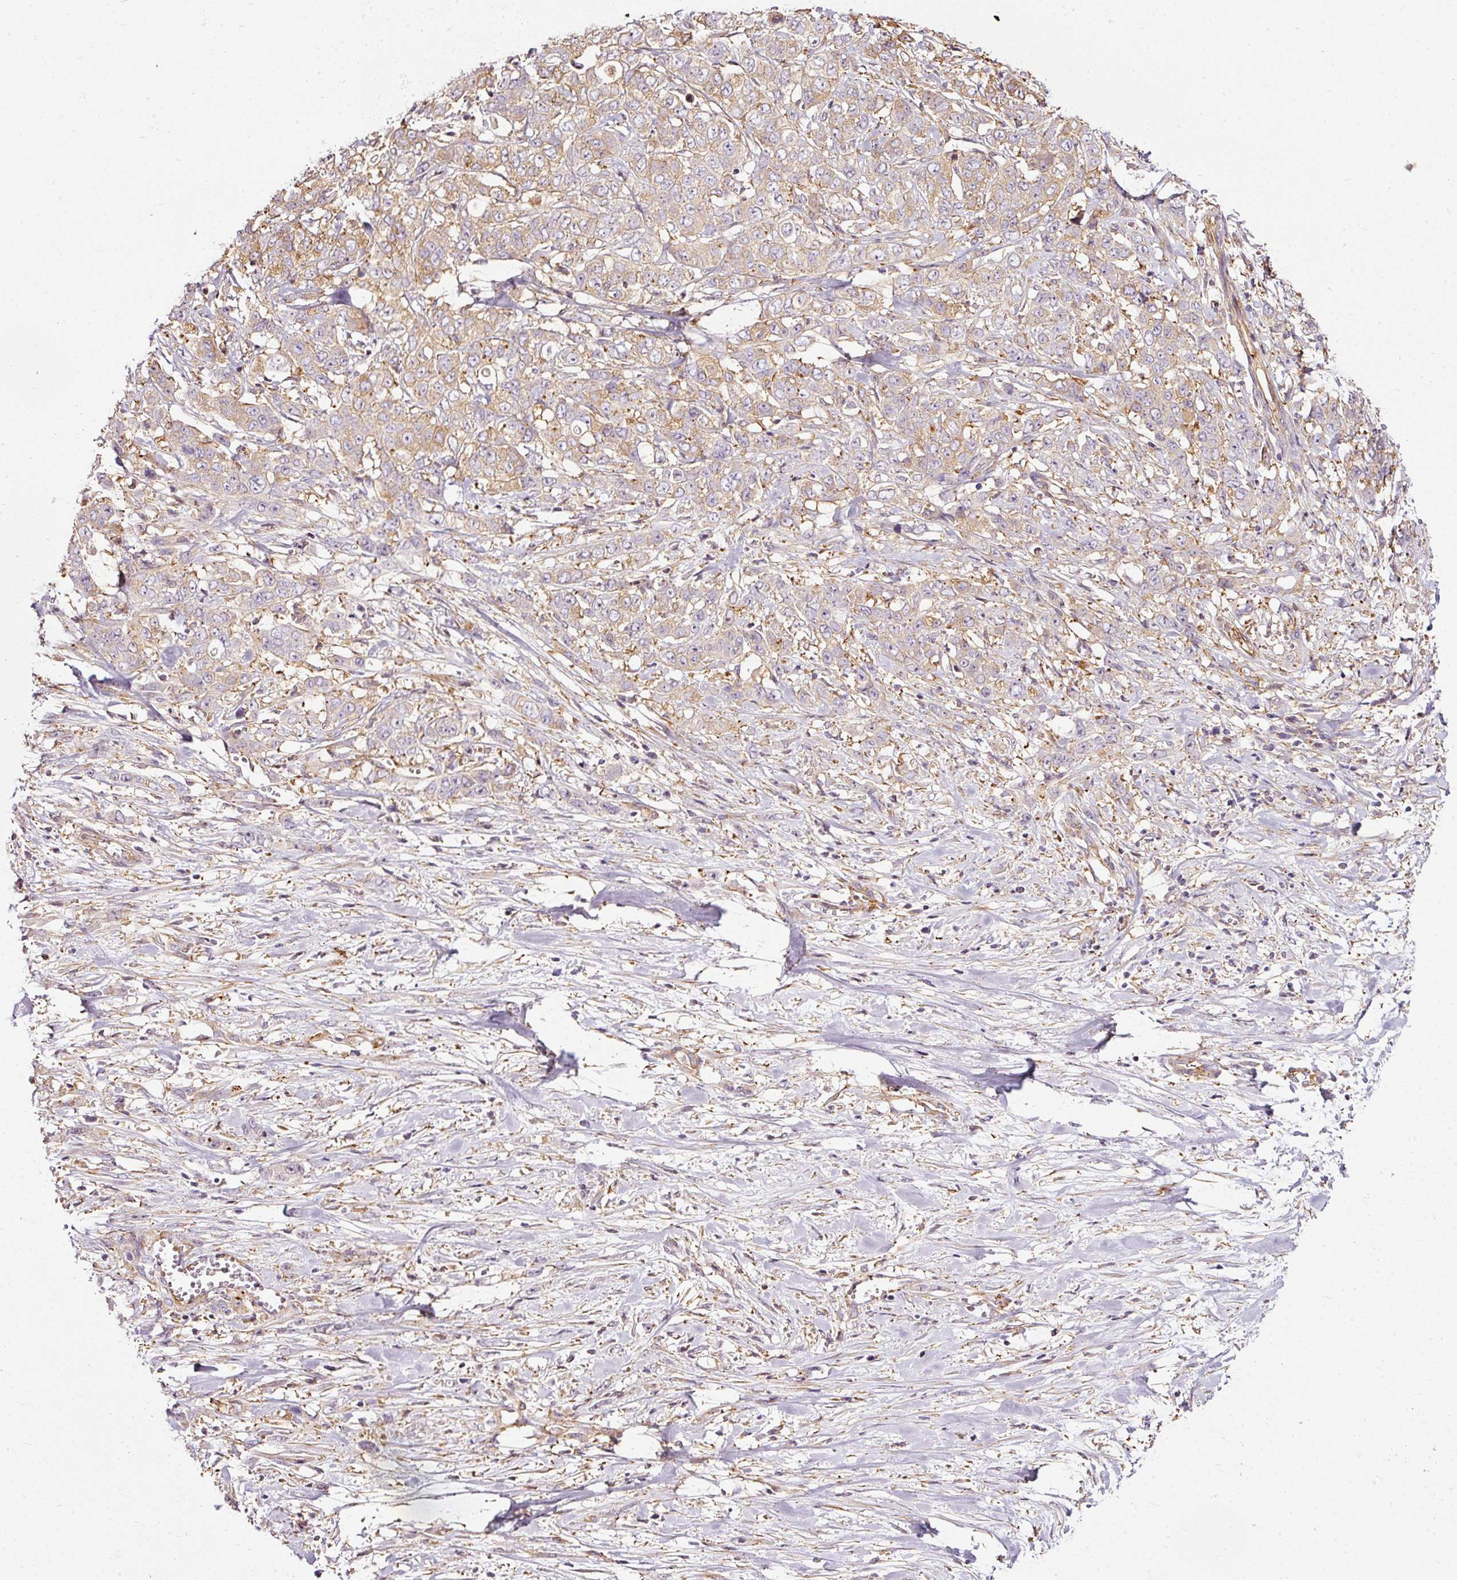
{"staining": {"intensity": "moderate", "quantity": "25%-75%", "location": "cytoplasmic/membranous"}, "tissue": "stomach cancer", "cell_type": "Tumor cells", "image_type": "cancer", "snomed": [{"axis": "morphology", "description": "Adenocarcinoma, NOS"}, {"axis": "topography", "description": "Stomach, upper"}], "caption": "Moderate cytoplasmic/membranous staining is appreciated in about 25%-75% of tumor cells in stomach cancer.", "gene": "SCNM1", "patient": {"sex": "male", "age": 62}}